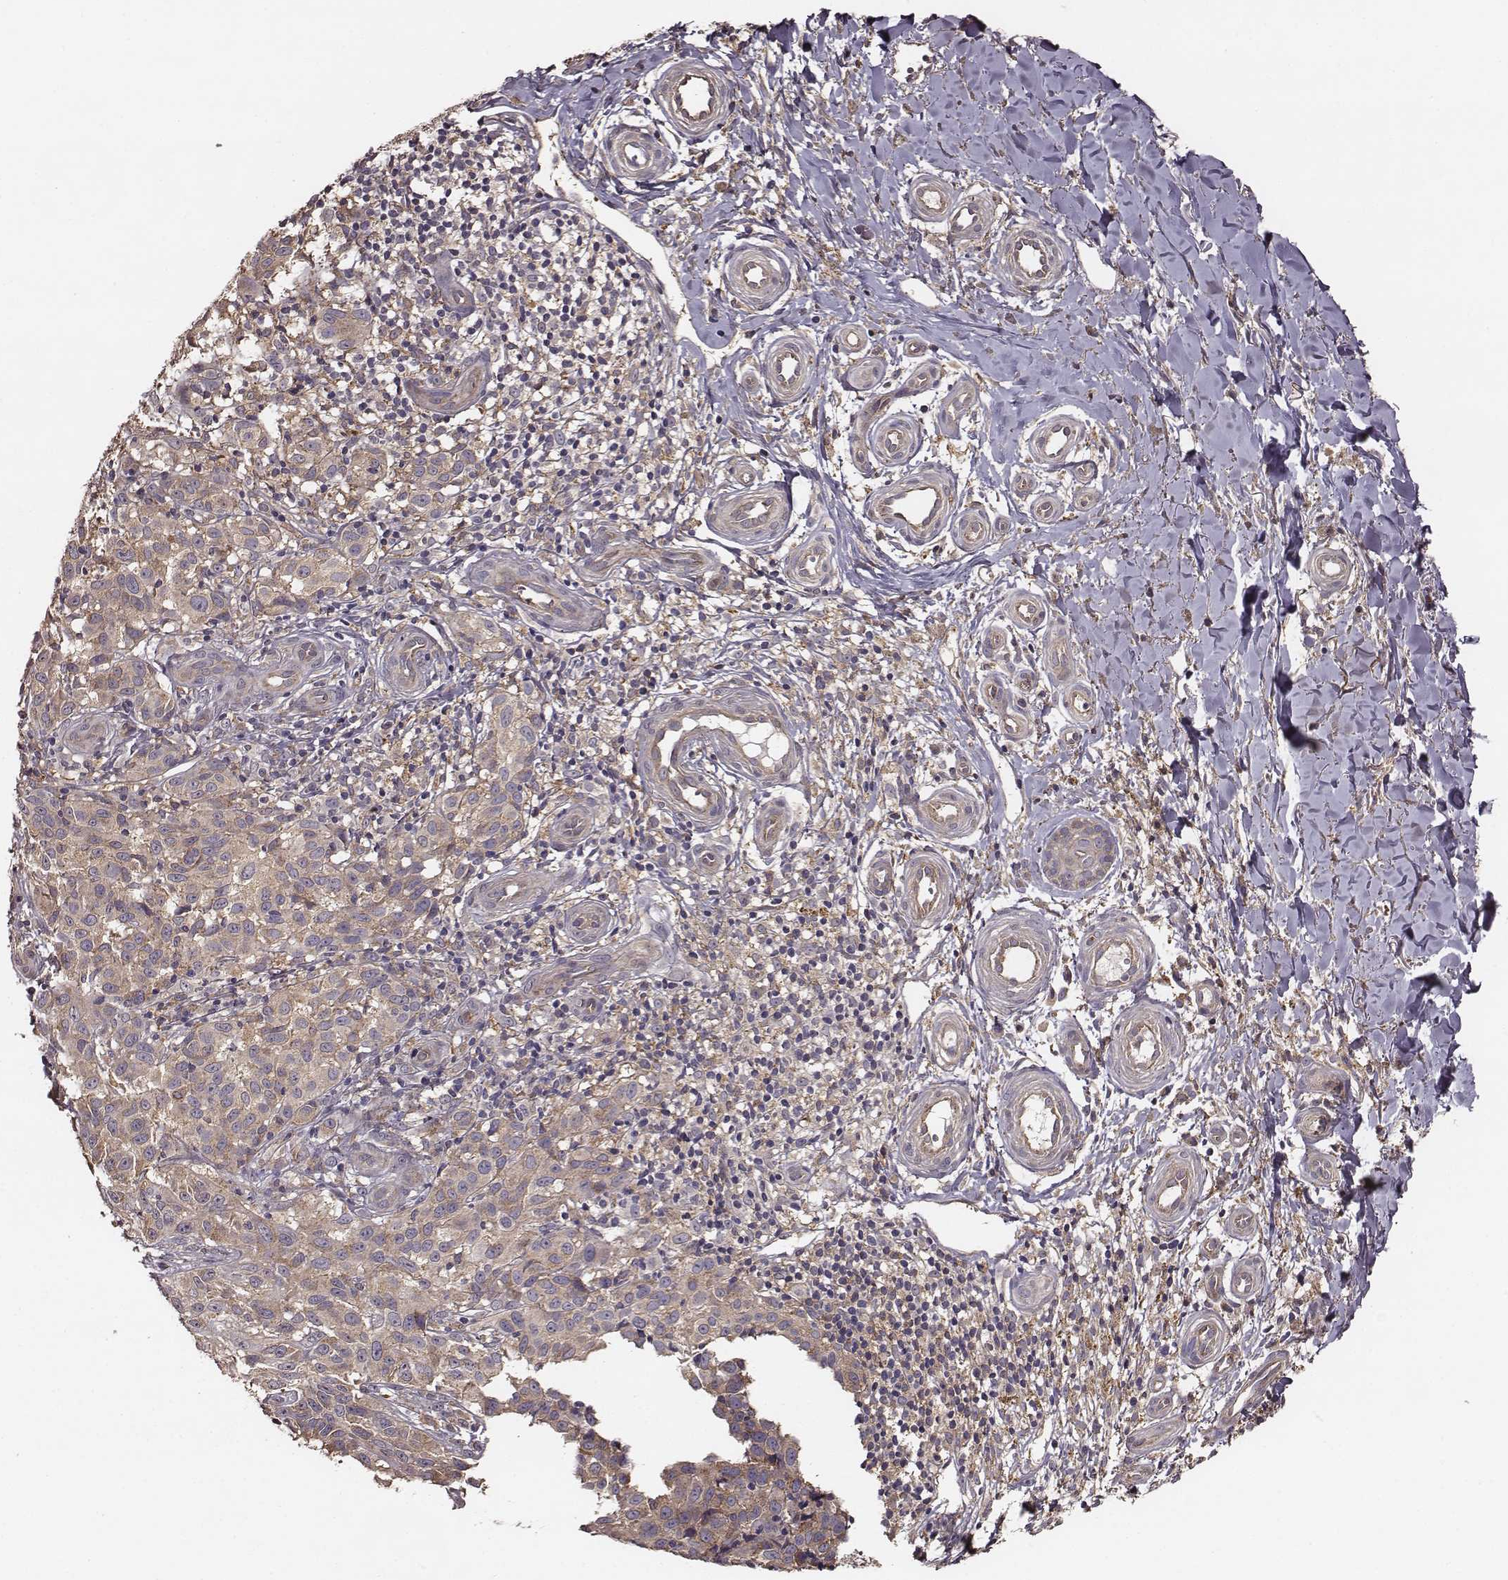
{"staining": {"intensity": "weak", "quantity": "25%-75%", "location": "cytoplasmic/membranous"}, "tissue": "melanoma", "cell_type": "Tumor cells", "image_type": "cancer", "snomed": [{"axis": "morphology", "description": "Malignant melanoma, NOS"}, {"axis": "topography", "description": "Skin"}], "caption": "A micrograph showing weak cytoplasmic/membranous positivity in approximately 25%-75% of tumor cells in malignant melanoma, as visualized by brown immunohistochemical staining.", "gene": "VPS26A", "patient": {"sex": "female", "age": 53}}